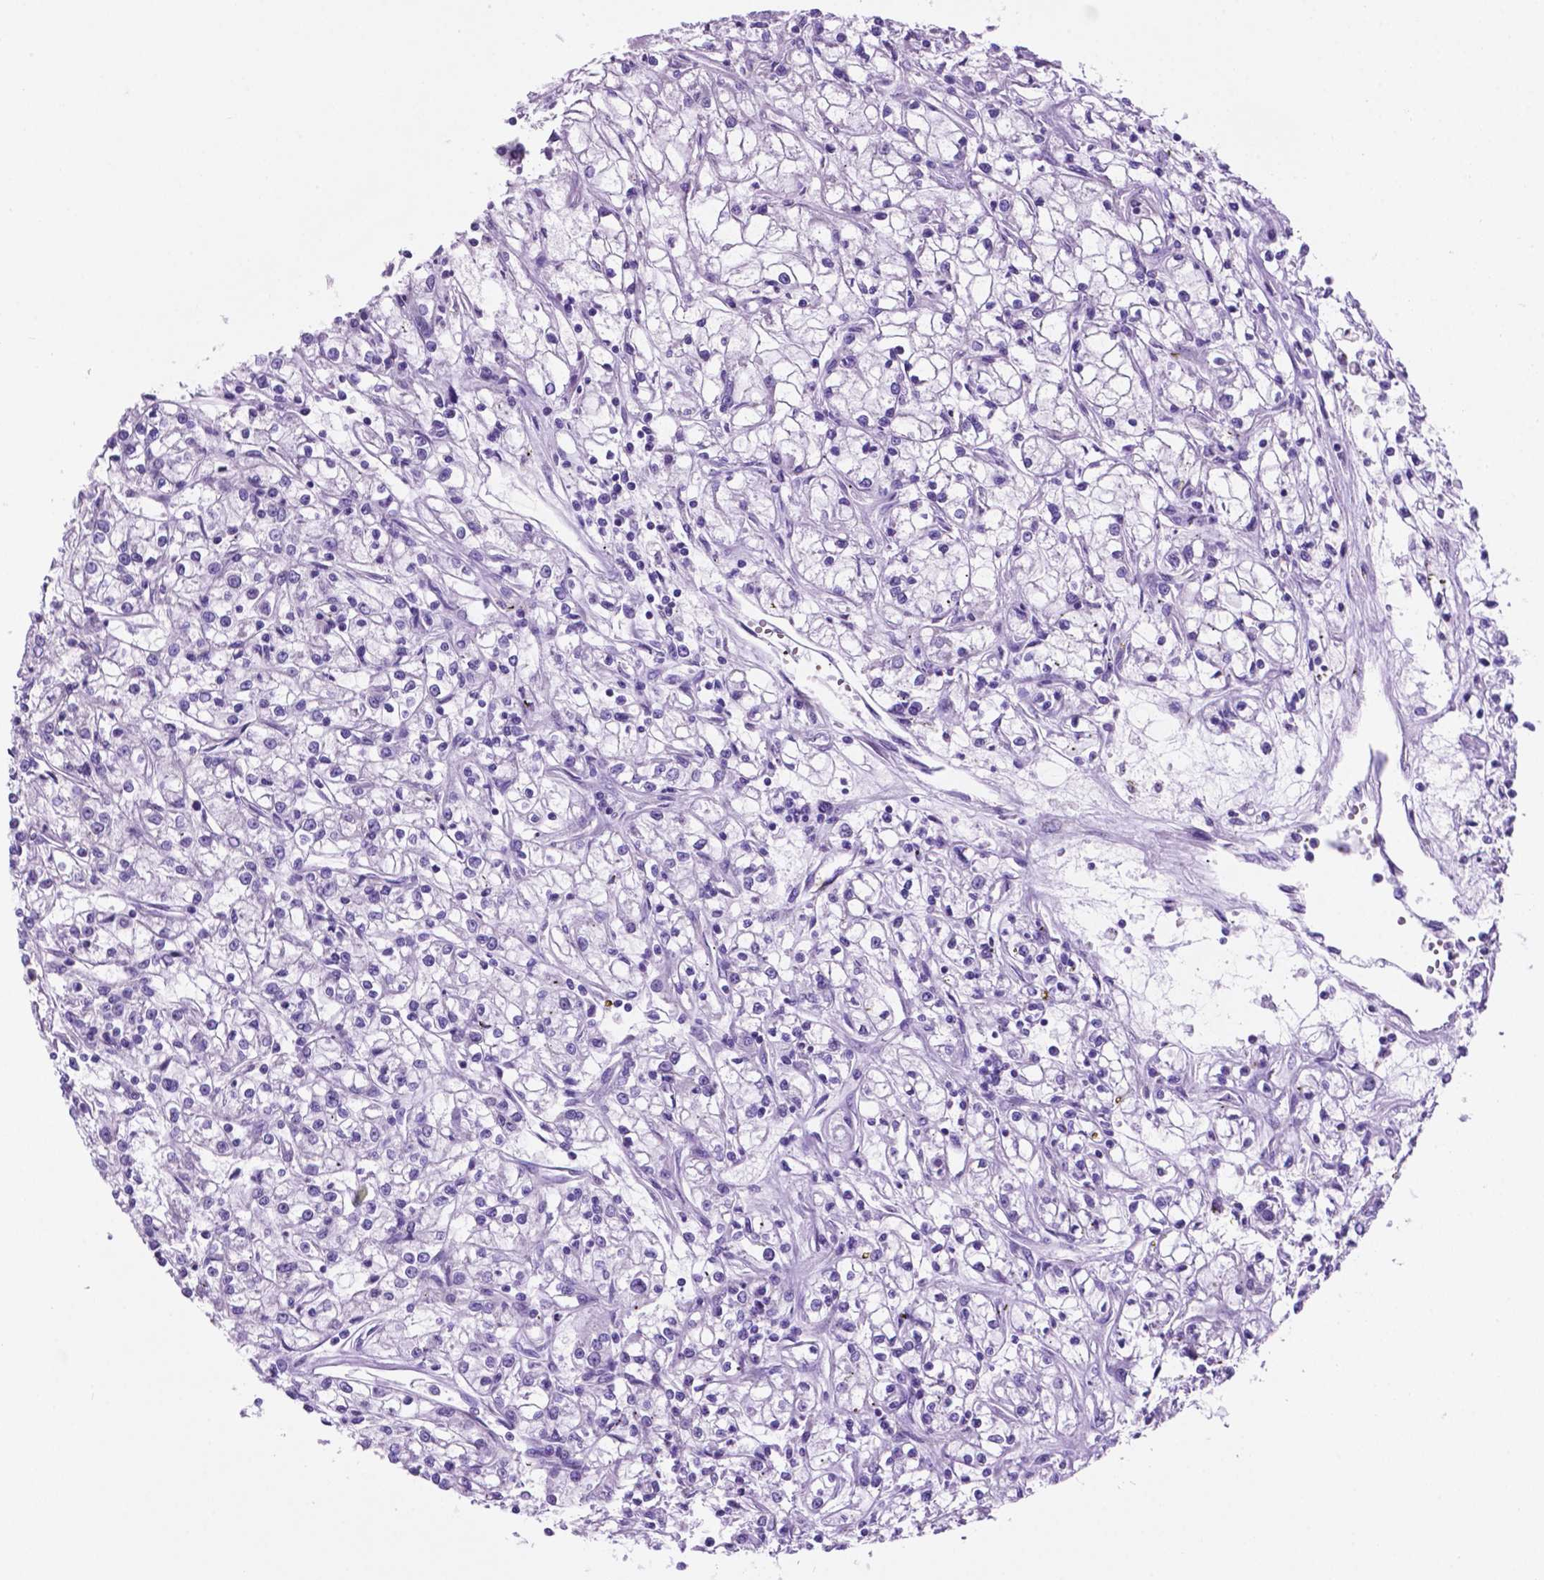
{"staining": {"intensity": "negative", "quantity": "none", "location": "none"}, "tissue": "renal cancer", "cell_type": "Tumor cells", "image_type": "cancer", "snomed": [{"axis": "morphology", "description": "Adenocarcinoma, NOS"}, {"axis": "topography", "description": "Kidney"}], "caption": "The photomicrograph exhibits no staining of tumor cells in renal cancer (adenocarcinoma).", "gene": "SPDYA", "patient": {"sex": "female", "age": 59}}